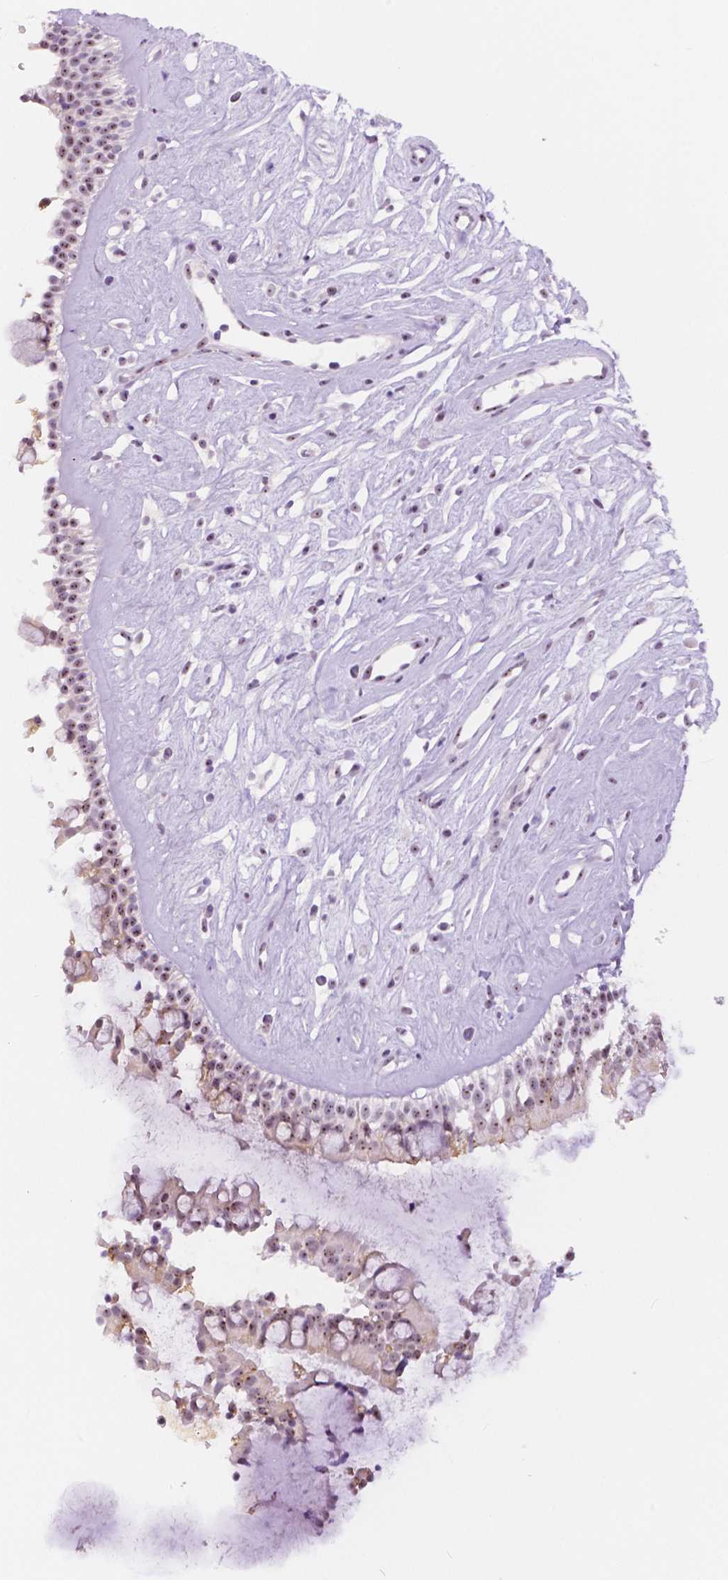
{"staining": {"intensity": "weak", "quantity": "25%-75%", "location": "nuclear"}, "tissue": "nasopharynx", "cell_type": "Respiratory epithelial cells", "image_type": "normal", "snomed": [{"axis": "morphology", "description": "Normal tissue, NOS"}, {"axis": "topography", "description": "Nasopharynx"}], "caption": "Unremarkable nasopharynx exhibits weak nuclear positivity in approximately 25%-75% of respiratory epithelial cells.", "gene": "NHP2", "patient": {"sex": "male", "age": 32}}